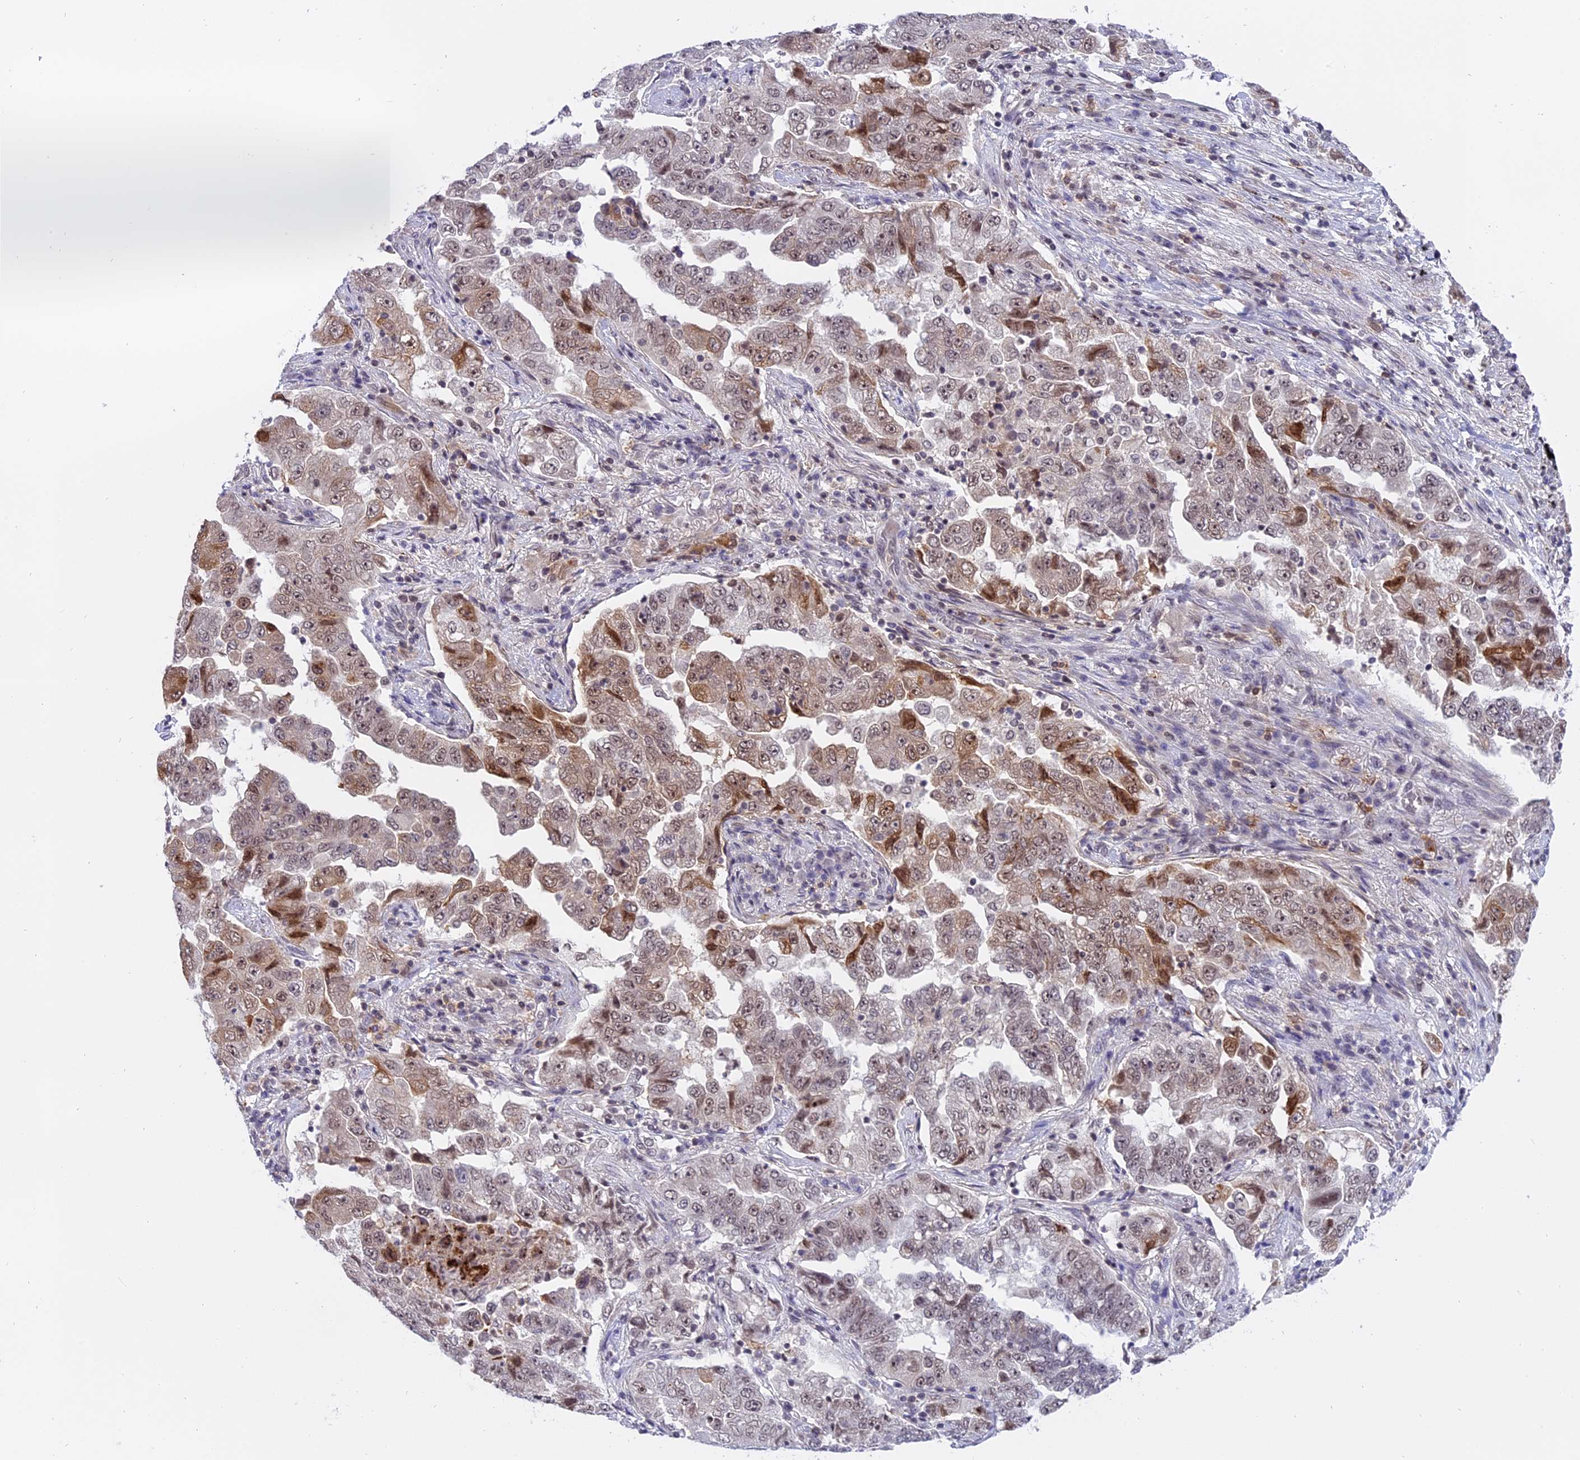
{"staining": {"intensity": "moderate", "quantity": "<25%", "location": "cytoplasmic/membranous,nuclear"}, "tissue": "lung cancer", "cell_type": "Tumor cells", "image_type": "cancer", "snomed": [{"axis": "morphology", "description": "Adenocarcinoma, NOS"}, {"axis": "topography", "description": "Lung"}], "caption": "IHC staining of adenocarcinoma (lung), which demonstrates low levels of moderate cytoplasmic/membranous and nuclear expression in approximately <25% of tumor cells indicating moderate cytoplasmic/membranous and nuclear protein positivity. The staining was performed using DAB (brown) for protein detection and nuclei were counterstained in hematoxylin (blue).", "gene": "TADA3", "patient": {"sex": "female", "age": 51}}